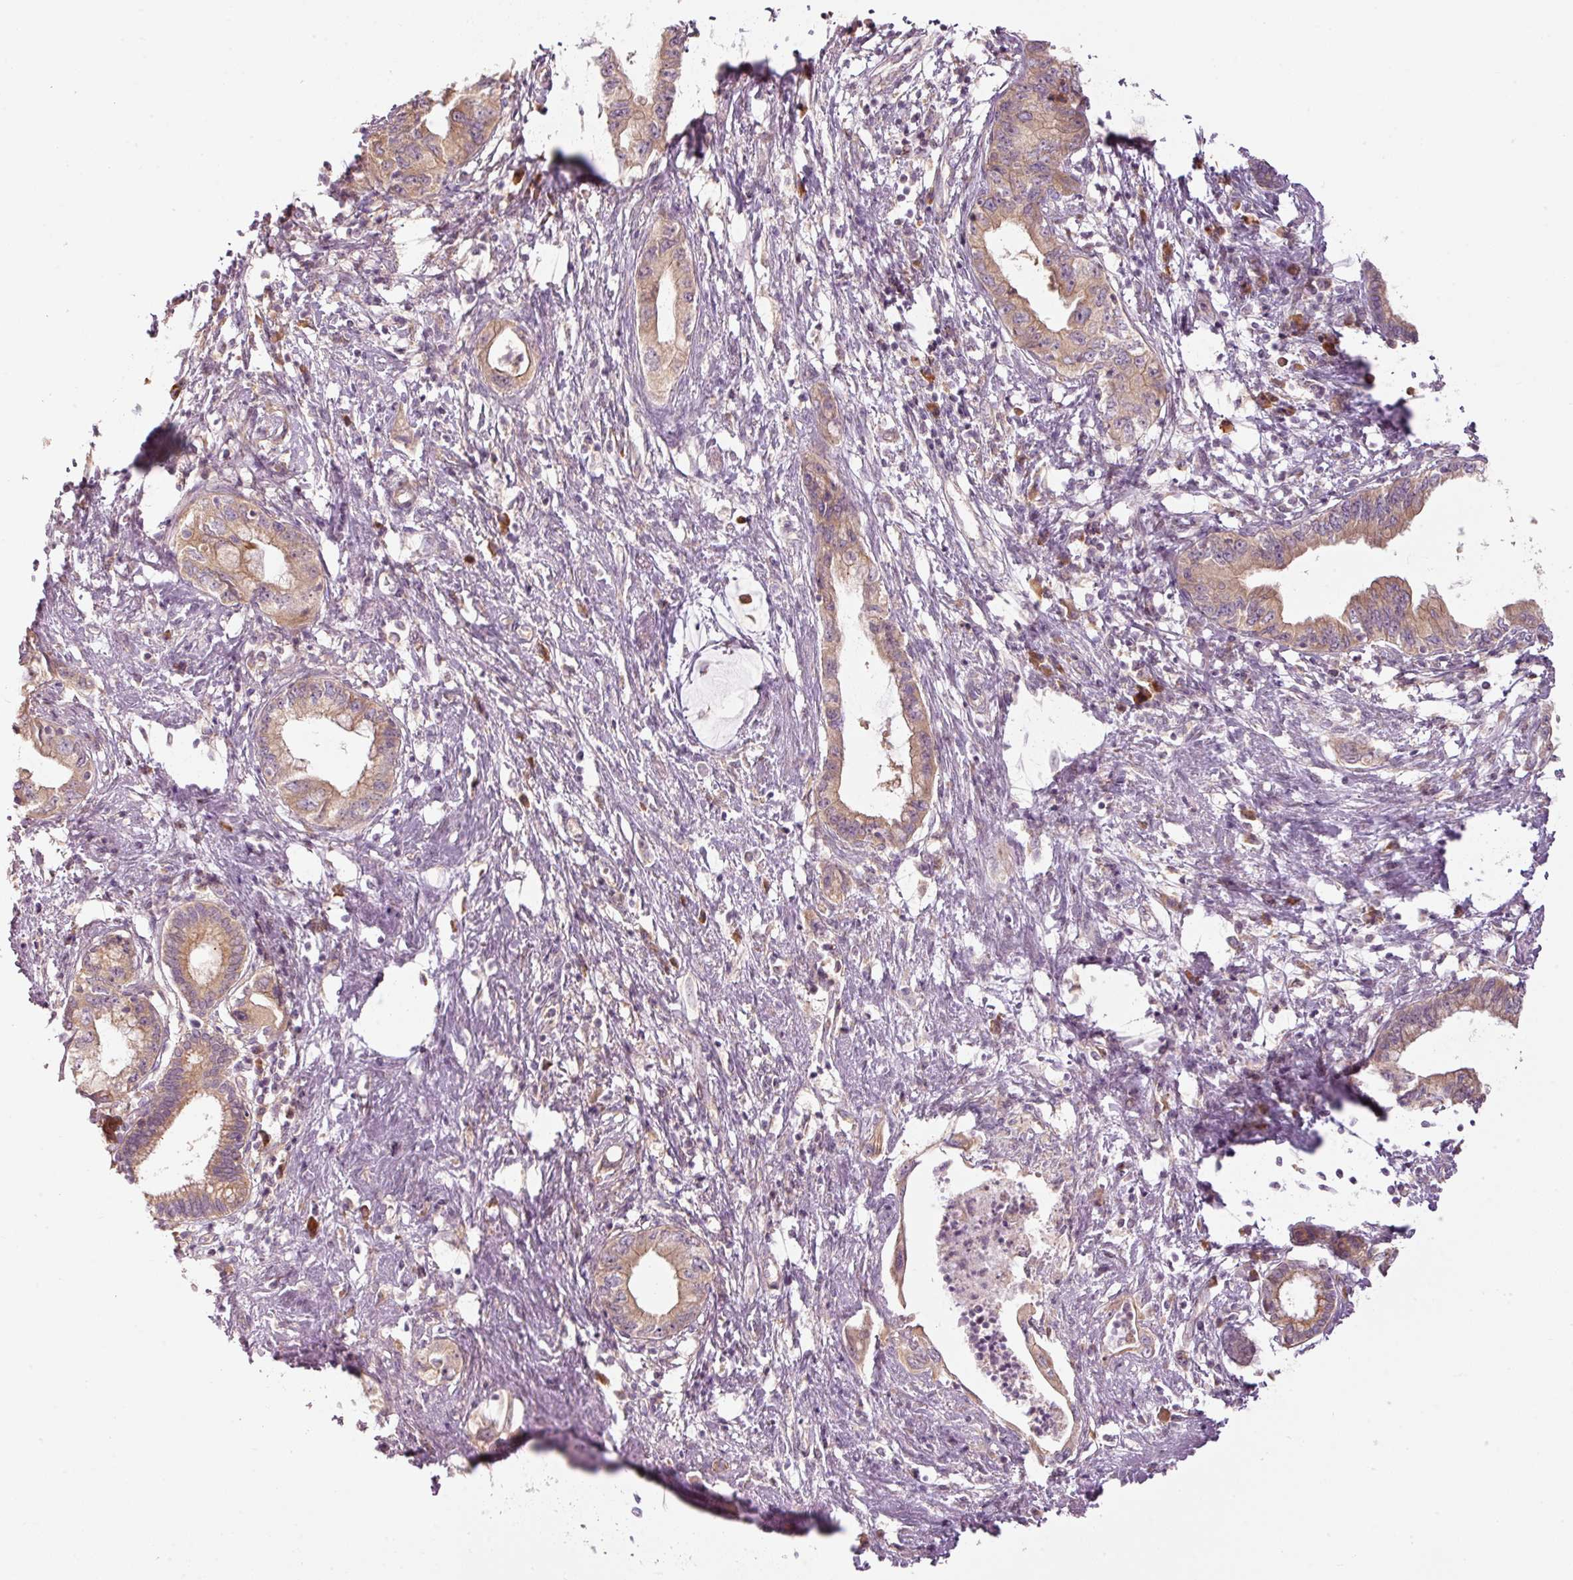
{"staining": {"intensity": "moderate", "quantity": ">75%", "location": "cytoplasmic/membranous"}, "tissue": "pancreatic cancer", "cell_type": "Tumor cells", "image_type": "cancer", "snomed": [{"axis": "morphology", "description": "Adenocarcinoma, NOS"}, {"axis": "topography", "description": "Pancreas"}], "caption": "Immunohistochemistry (IHC) (DAB (3,3'-diaminobenzidine)) staining of human pancreatic adenocarcinoma exhibits moderate cytoplasmic/membranous protein positivity in about >75% of tumor cells. (Brightfield microscopy of DAB IHC at high magnification).", "gene": "MAP10", "patient": {"sex": "female", "age": 73}}